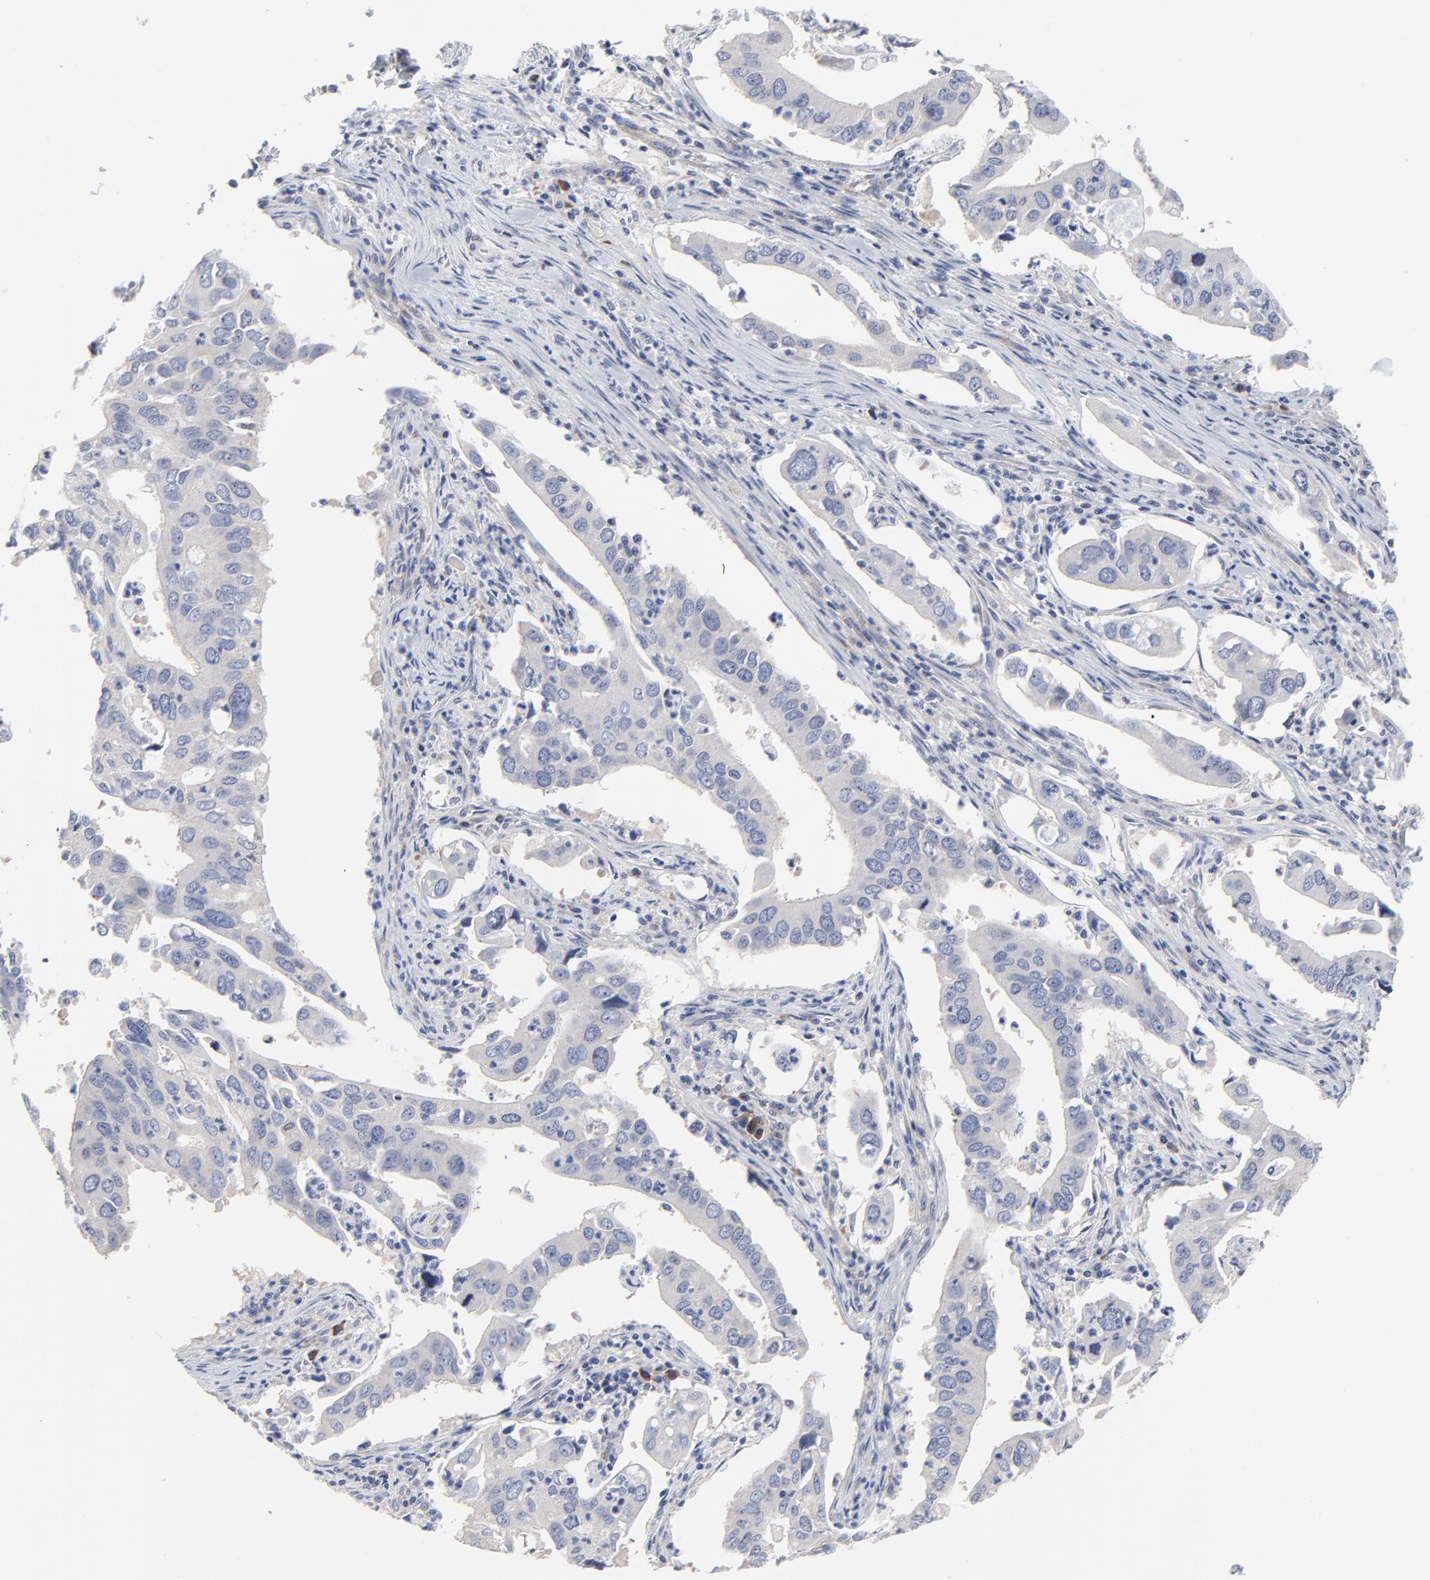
{"staining": {"intensity": "negative", "quantity": "none", "location": "none"}, "tissue": "lung cancer", "cell_type": "Tumor cells", "image_type": "cancer", "snomed": [{"axis": "morphology", "description": "Adenocarcinoma, NOS"}, {"axis": "topography", "description": "Lung"}], "caption": "Tumor cells are negative for brown protein staining in adenocarcinoma (lung). The staining is performed using DAB brown chromogen with nuclei counter-stained in using hematoxylin.", "gene": "NLGN3", "patient": {"sex": "male", "age": 48}}